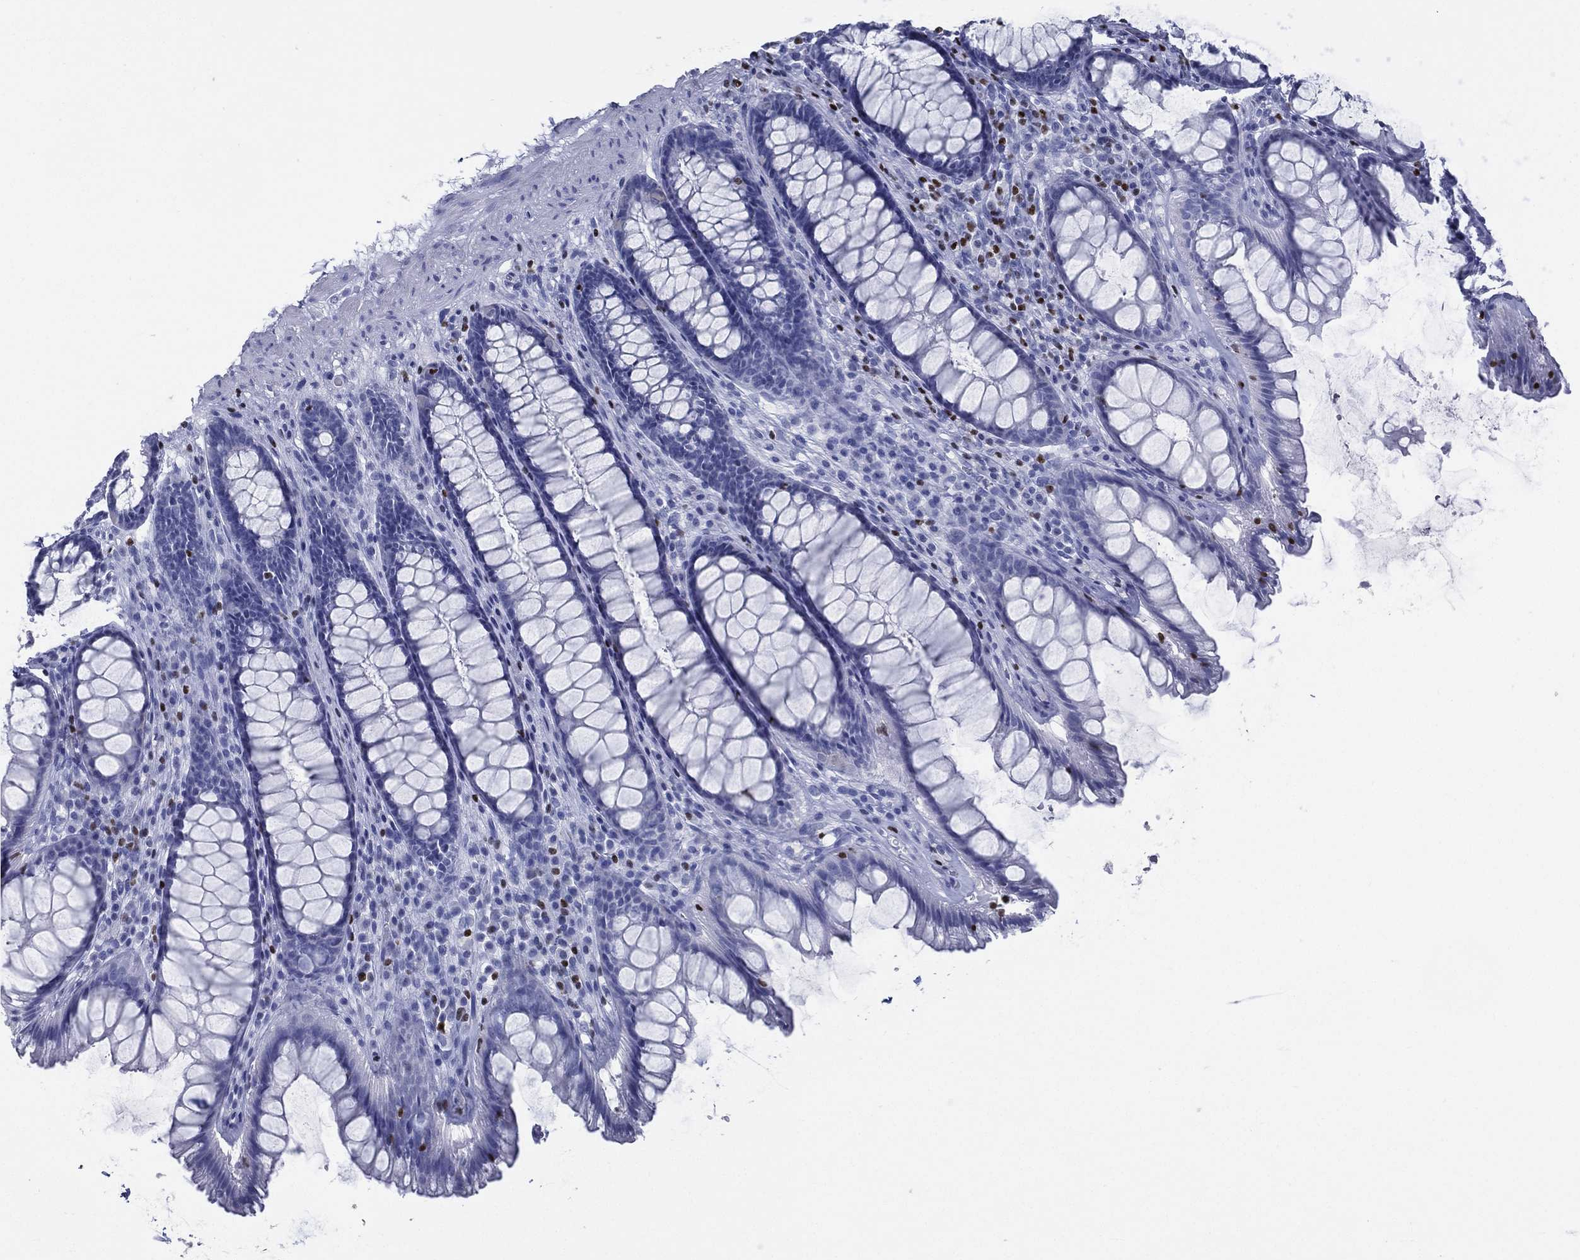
{"staining": {"intensity": "negative", "quantity": "none", "location": "none"}, "tissue": "rectum", "cell_type": "Glandular cells", "image_type": "normal", "snomed": [{"axis": "morphology", "description": "Normal tissue, NOS"}, {"axis": "topography", "description": "Rectum"}], "caption": "This image is of unremarkable rectum stained with immunohistochemistry to label a protein in brown with the nuclei are counter-stained blue. There is no staining in glandular cells. (Brightfield microscopy of DAB IHC at high magnification).", "gene": "PYHIN1", "patient": {"sex": "male", "age": 72}}